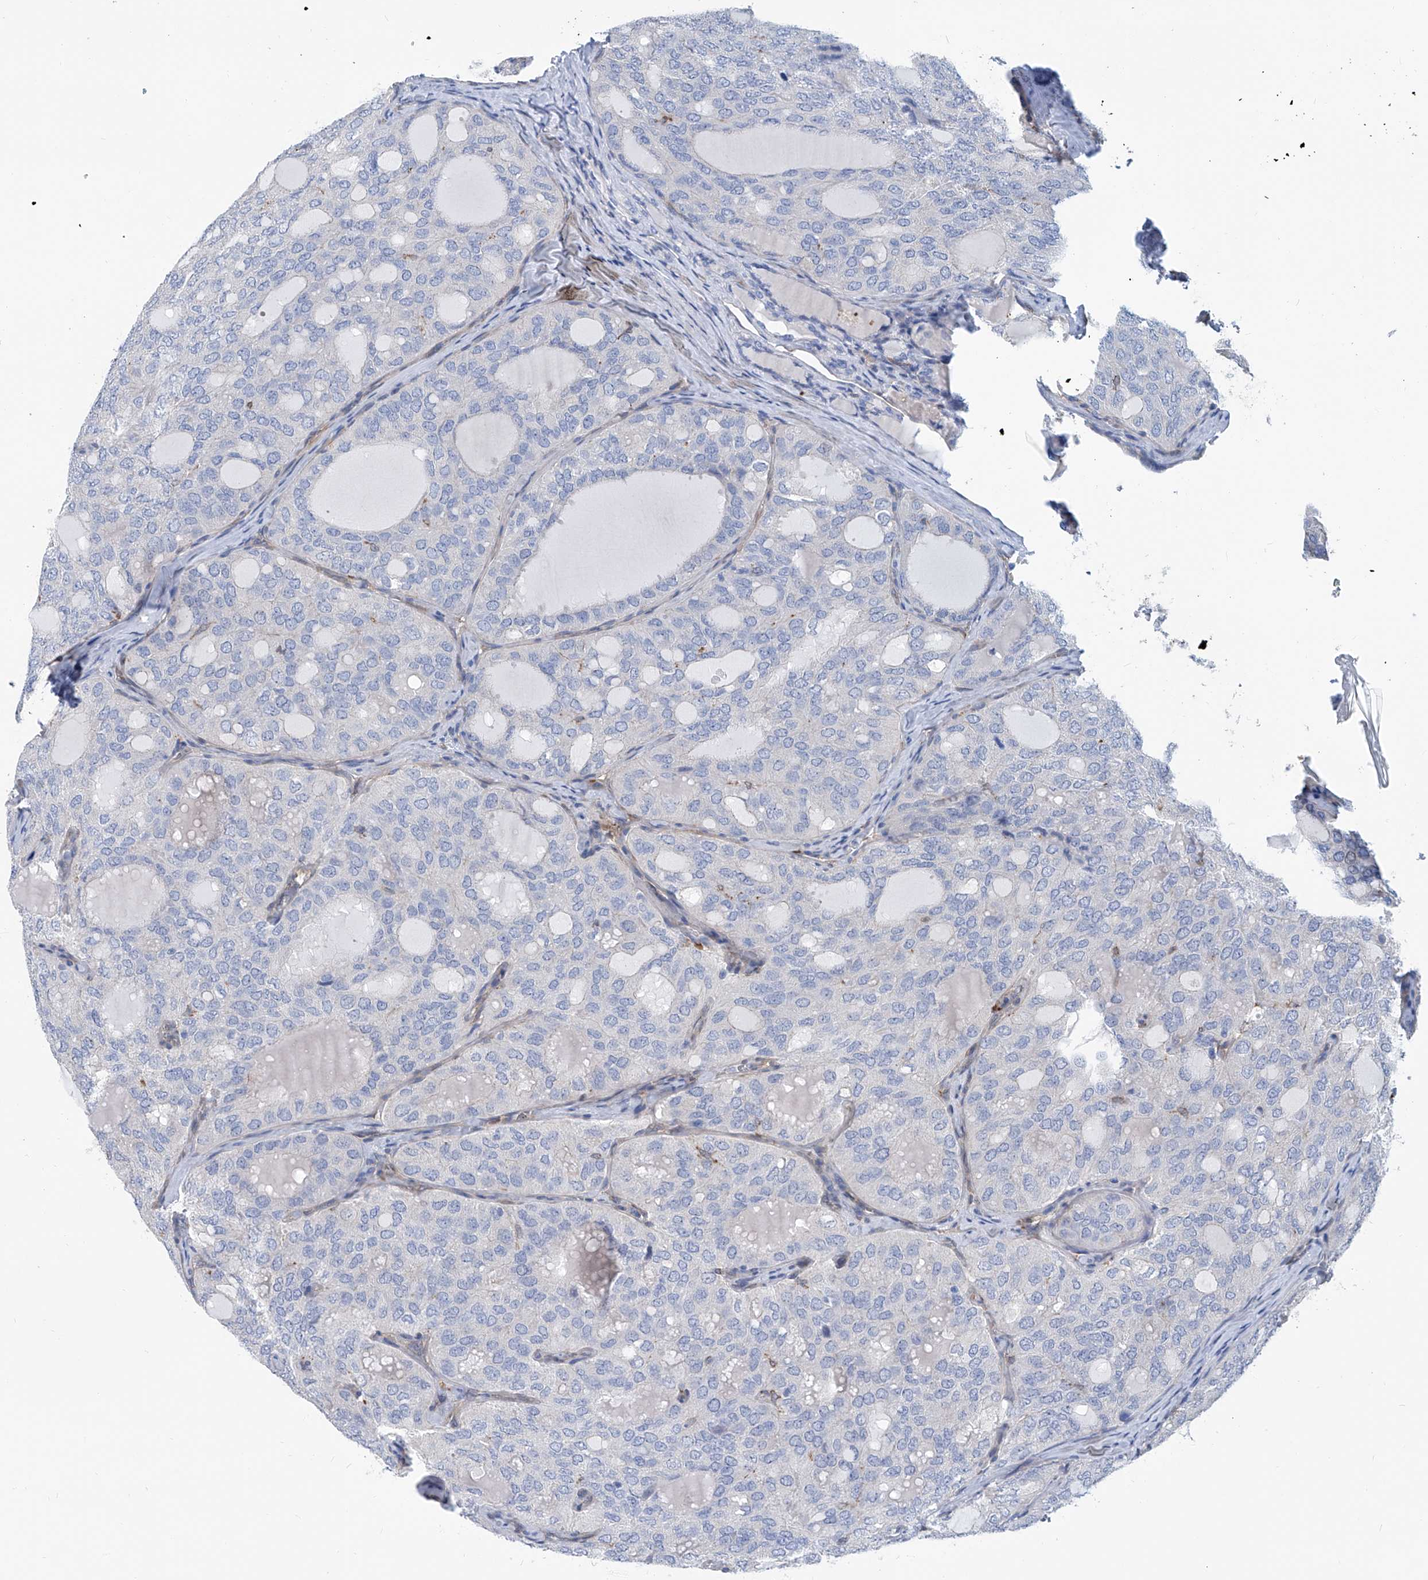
{"staining": {"intensity": "negative", "quantity": "none", "location": "none"}, "tissue": "thyroid cancer", "cell_type": "Tumor cells", "image_type": "cancer", "snomed": [{"axis": "morphology", "description": "Follicular adenoma carcinoma, NOS"}, {"axis": "topography", "description": "Thyroid gland"}], "caption": "Thyroid cancer was stained to show a protein in brown. There is no significant positivity in tumor cells. (Brightfield microscopy of DAB (3,3'-diaminobenzidine) immunohistochemistry at high magnification).", "gene": "TNN", "patient": {"sex": "male", "age": 75}}